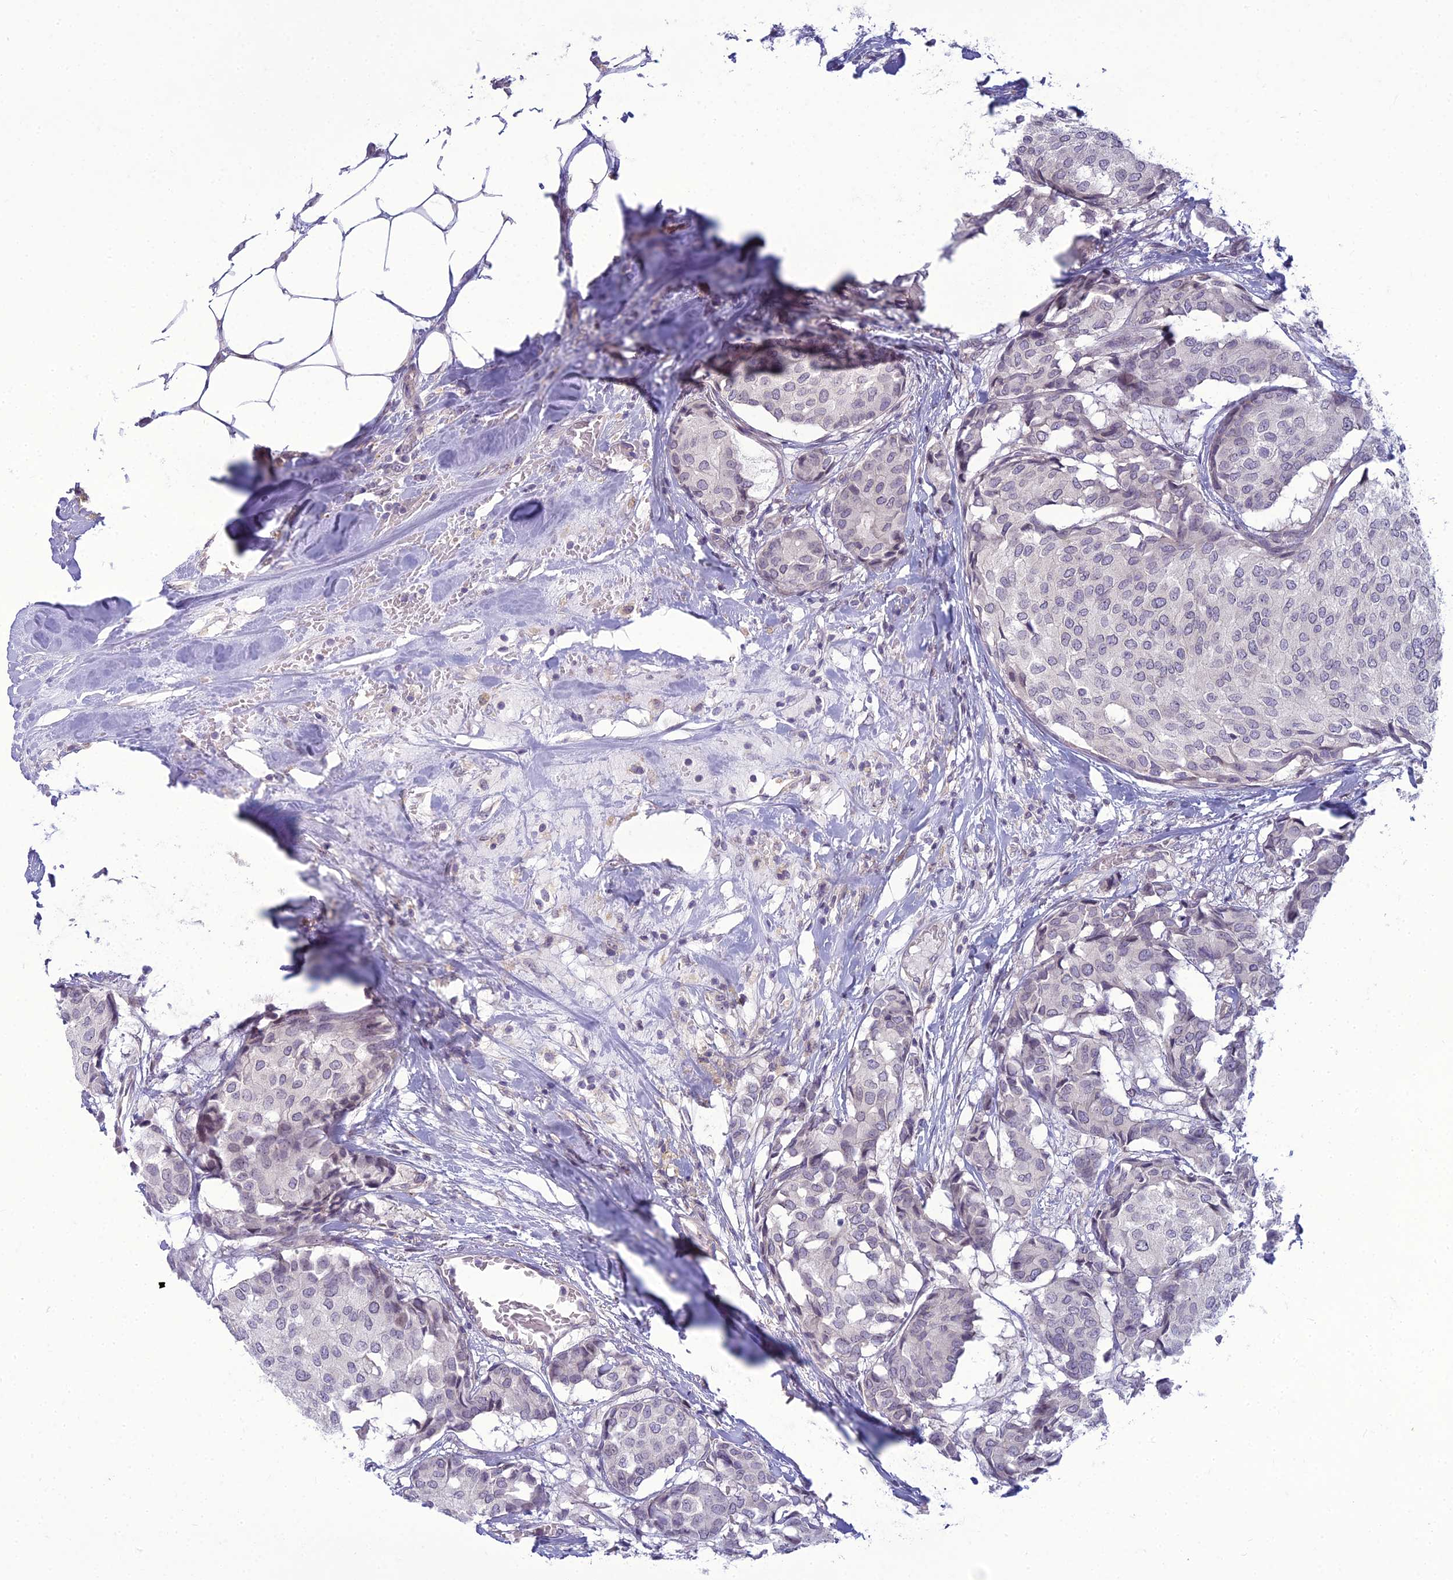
{"staining": {"intensity": "negative", "quantity": "none", "location": "none"}, "tissue": "breast cancer", "cell_type": "Tumor cells", "image_type": "cancer", "snomed": [{"axis": "morphology", "description": "Duct carcinoma"}, {"axis": "topography", "description": "Breast"}], "caption": "This is an IHC micrograph of human intraductal carcinoma (breast). There is no expression in tumor cells.", "gene": "DTX2", "patient": {"sex": "female", "age": 75}}